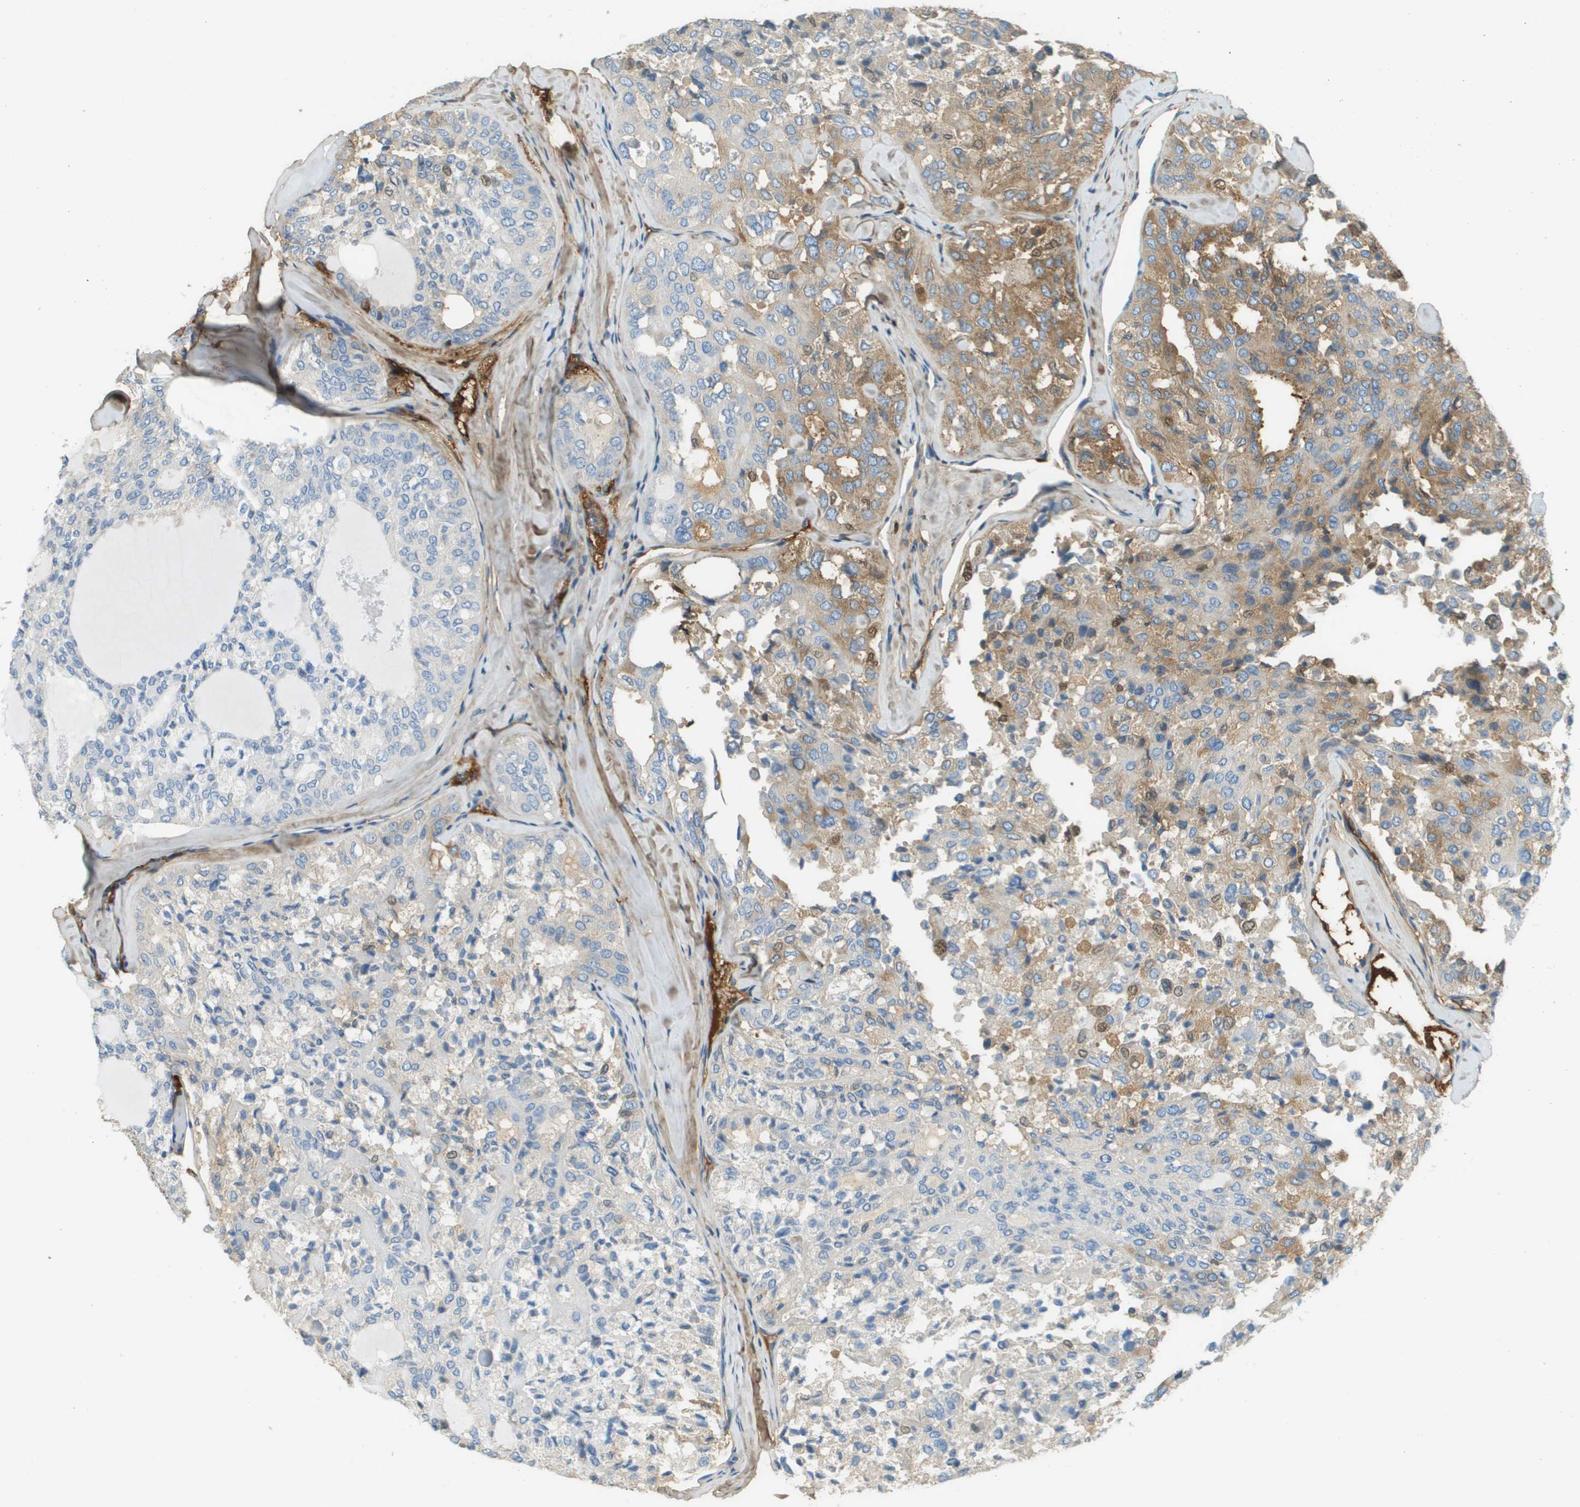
{"staining": {"intensity": "weak", "quantity": "<25%", "location": "cytoplasmic/membranous"}, "tissue": "thyroid cancer", "cell_type": "Tumor cells", "image_type": "cancer", "snomed": [{"axis": "morphology", "description": "Follicular adenoma carcinoma, NOS"}, {"axis": "topography", "description": "Thyroid gland"}], "caption": "A high-resolution image shows immunohistochemistry staining of thyroid cancer (follicular adenoma carcinoma), which exhibits no significant positivity in tumor cells.", "gene": "DCN", "patient": {"sex": "male", "age": 75}}